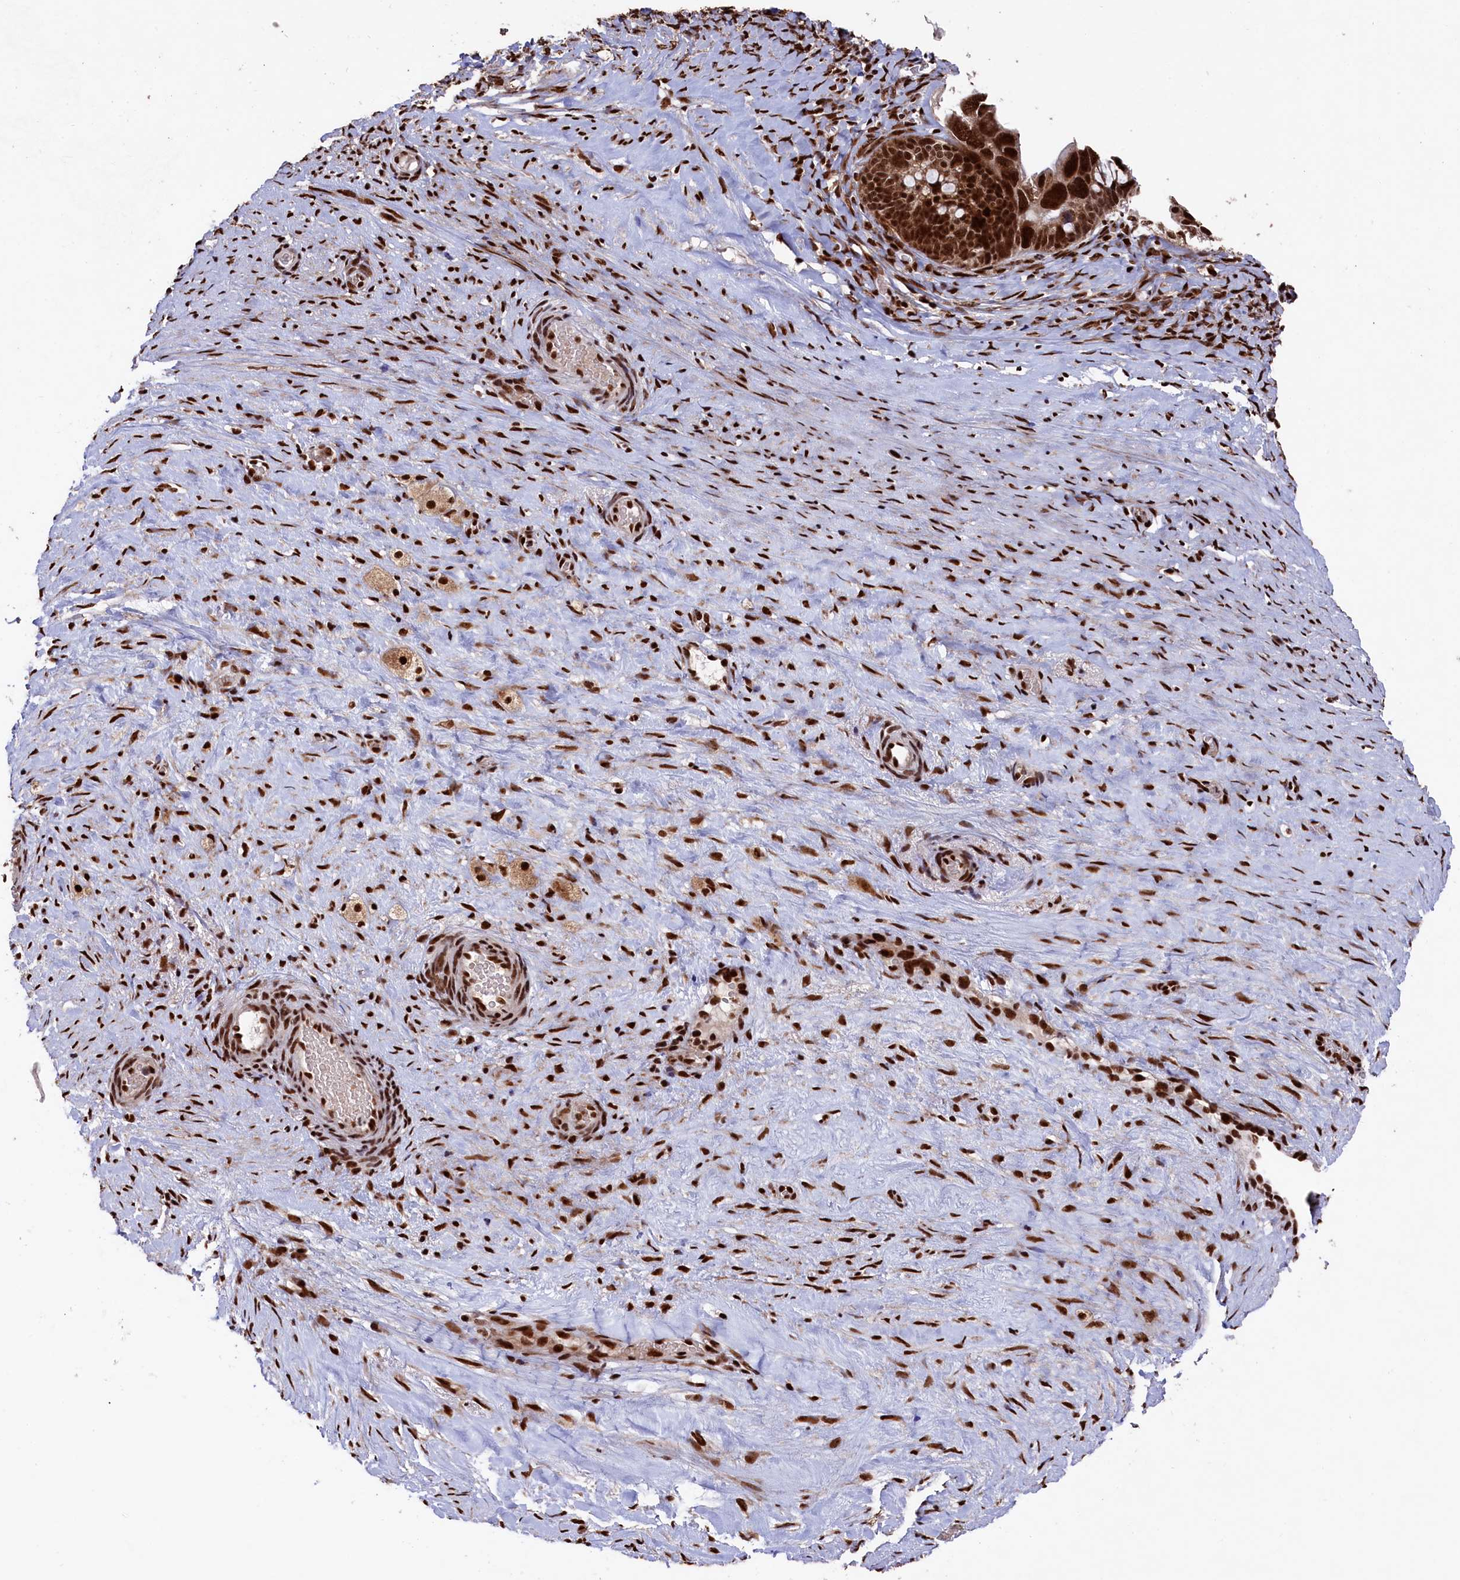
{"staining": {"intensity": "strong", "quantity": ">75%", "location": "nuclear"}, "tissue": "ovarian cancer", "cell_type": "Tumor cells", "image_type": "cancer", "snomed": [{"axis": "morphology", "description": "Cystadenocarcinoma, serous, NOS"}, {"axis": "topography", "description": "Ovary"}], "caption": "The histopathology image demonstrates immunohistochemical staining of serous cystadenocarcinoma (ovarian). There is strong nuclear positivity is identified in about >75% of tumor cells.", "gene": "PRPF31", "patient": {"sex": "female", "age": 56}}